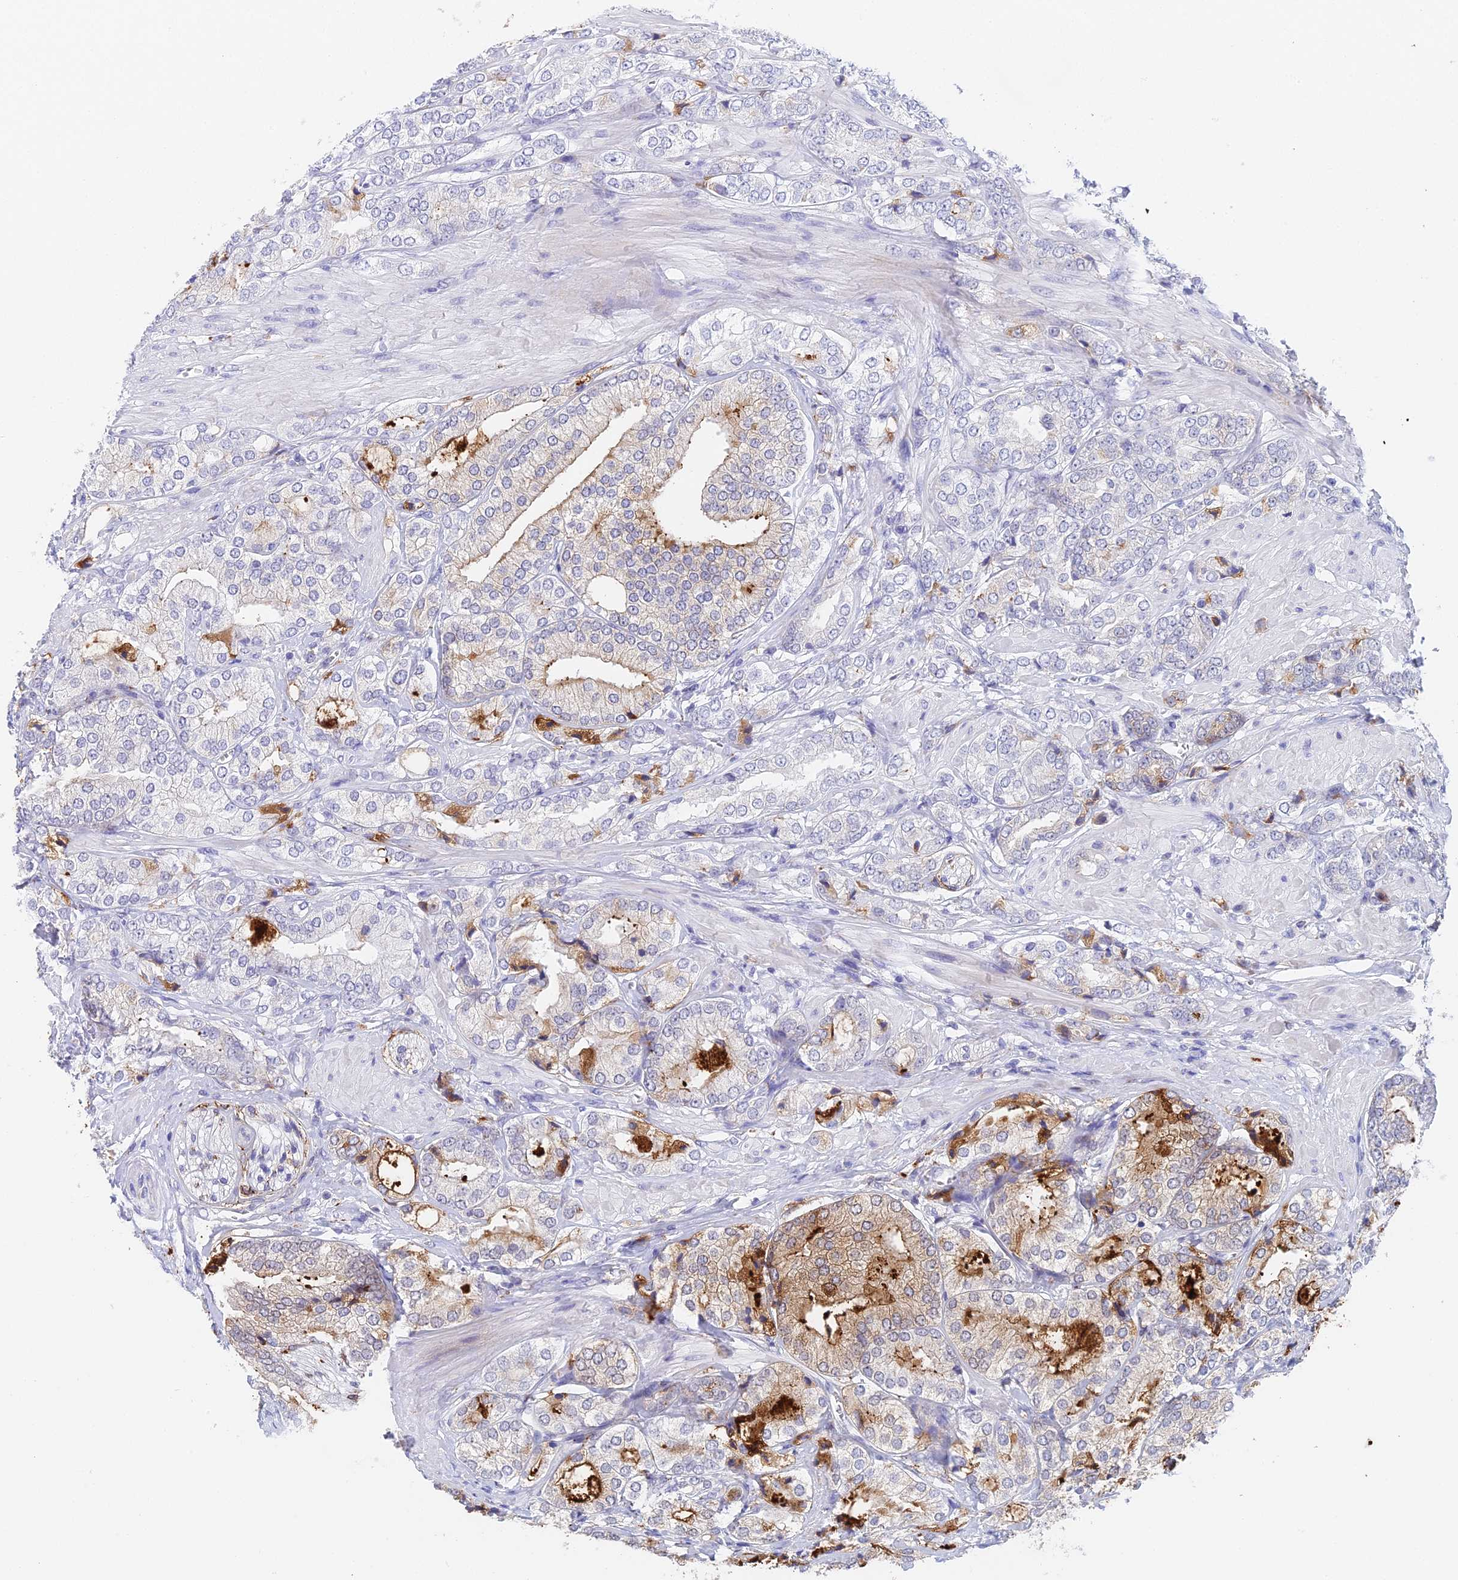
{"staining": {"intensity": "moderate", "quantity": "25%-75%", "location": "cytoplasmic/membranous"}, "tissue": "prostate cancer", "cell_type": "Tumor cells", "image_type": "cancer", "snomed": [{"axis": "morphology", "description": "Adenocarcinoma, High grade"}, {"axis": "topography", "description": "Prostate"}], "caption": "Prostate cancer was stained to show a protein in brown. There is medium levels of moderate cytoplasmic/membranous expression in approximately 25%-75% of tumor cells.", "gene": "ADAMTS13", "patient": {"sex": "male", "age": 50}}